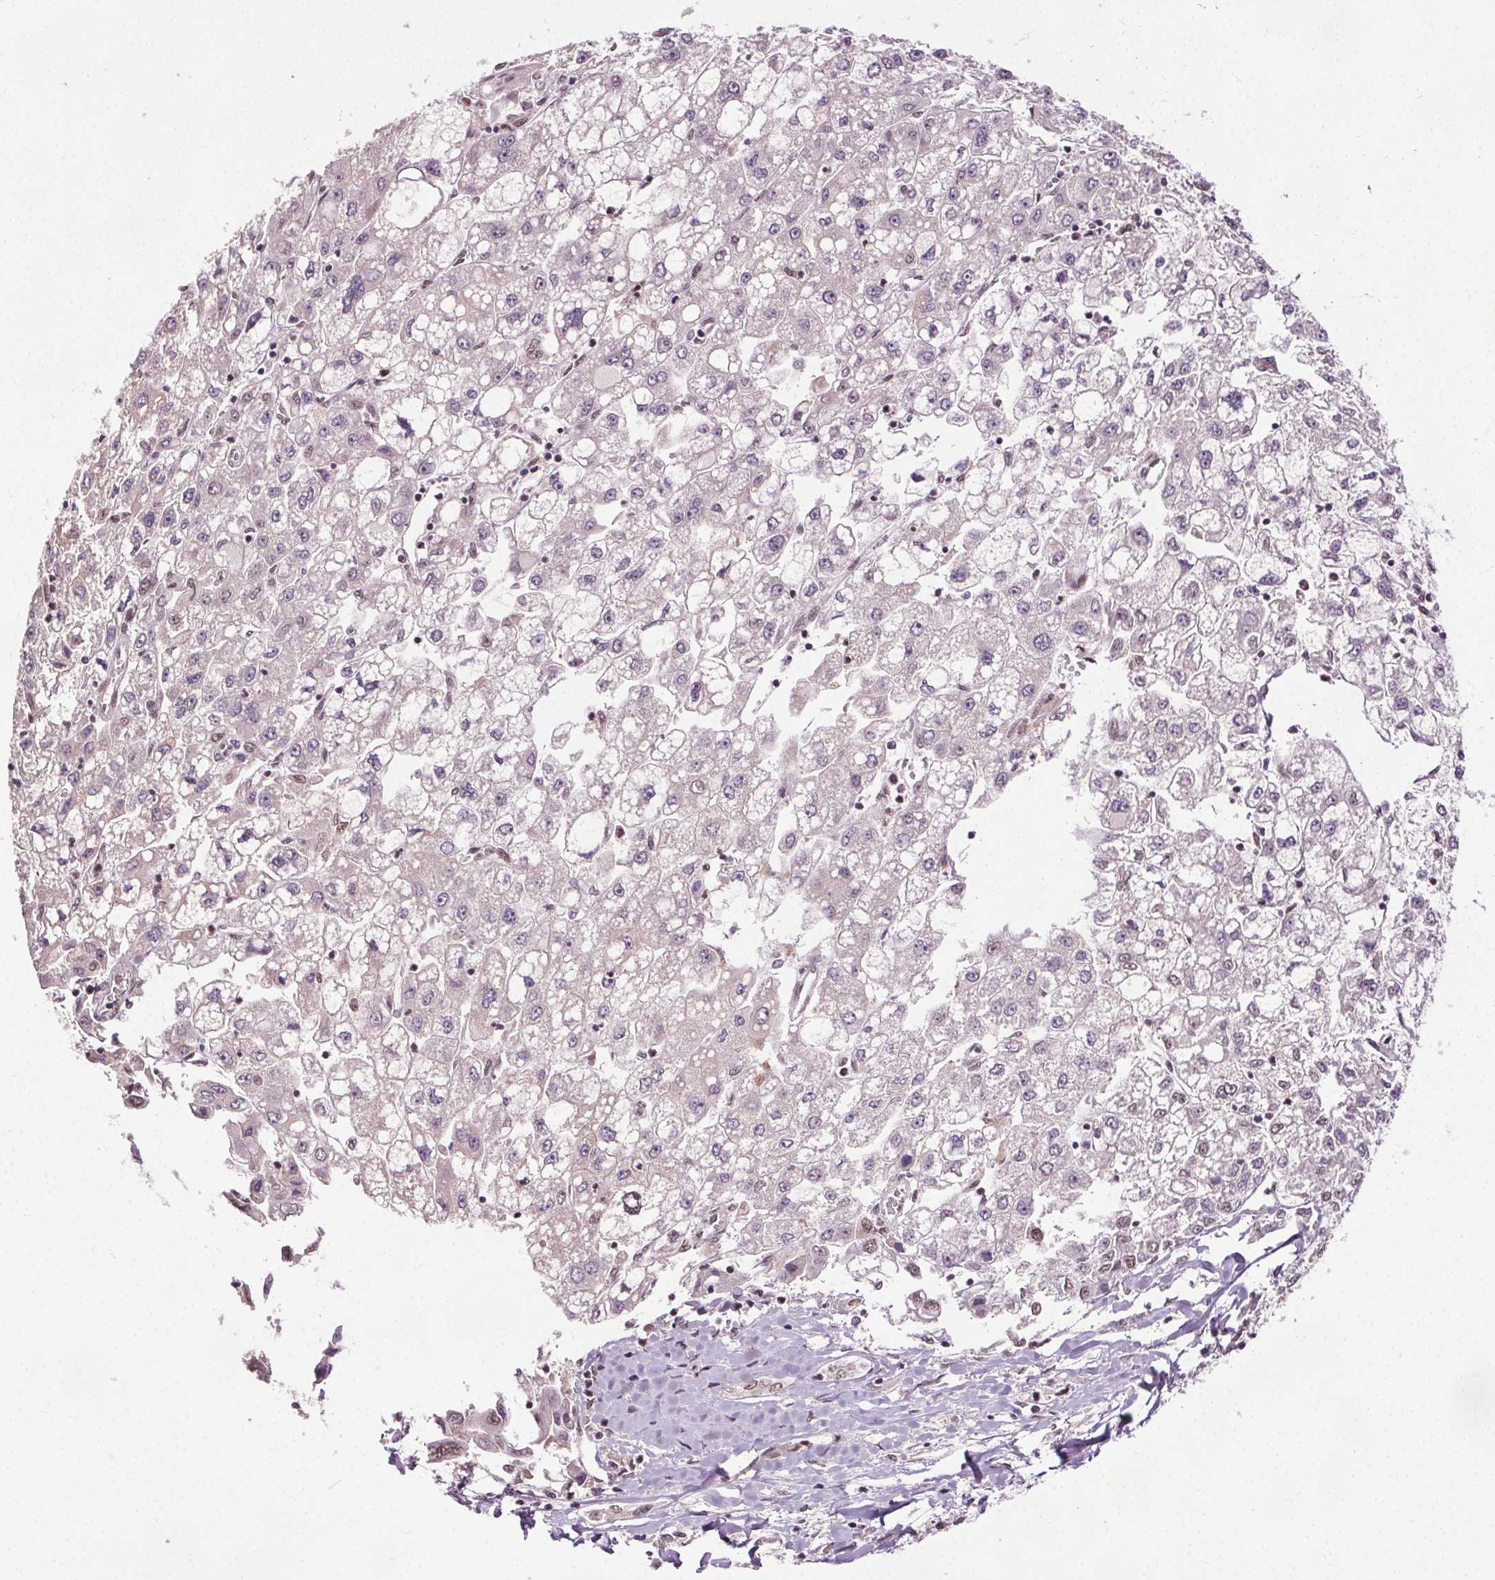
{"staining": {"intensity": "moderate", "quantity": "25%-75%", "location": "nuclear"}, "tissue": "liver cancer", "cell_type": "Tumor cells", "image_type": "cancer", "snomed": [{"axis": "morphology", "description": "Carcinoma, Hepatocellular, NOS"}, {"axis": "topography", "description": "Liver"}], "caption": "This photomicrograph shows liver cancer (hepatocellular carcinoma) stained with immunohistochemistry to label a protein in brown. The nuclear of tumor cells show moderate positivity for the protein. Nuclei are counter-stained blue.", "gene": "MED6", "patient": {"sex": "male", "age": 40}}